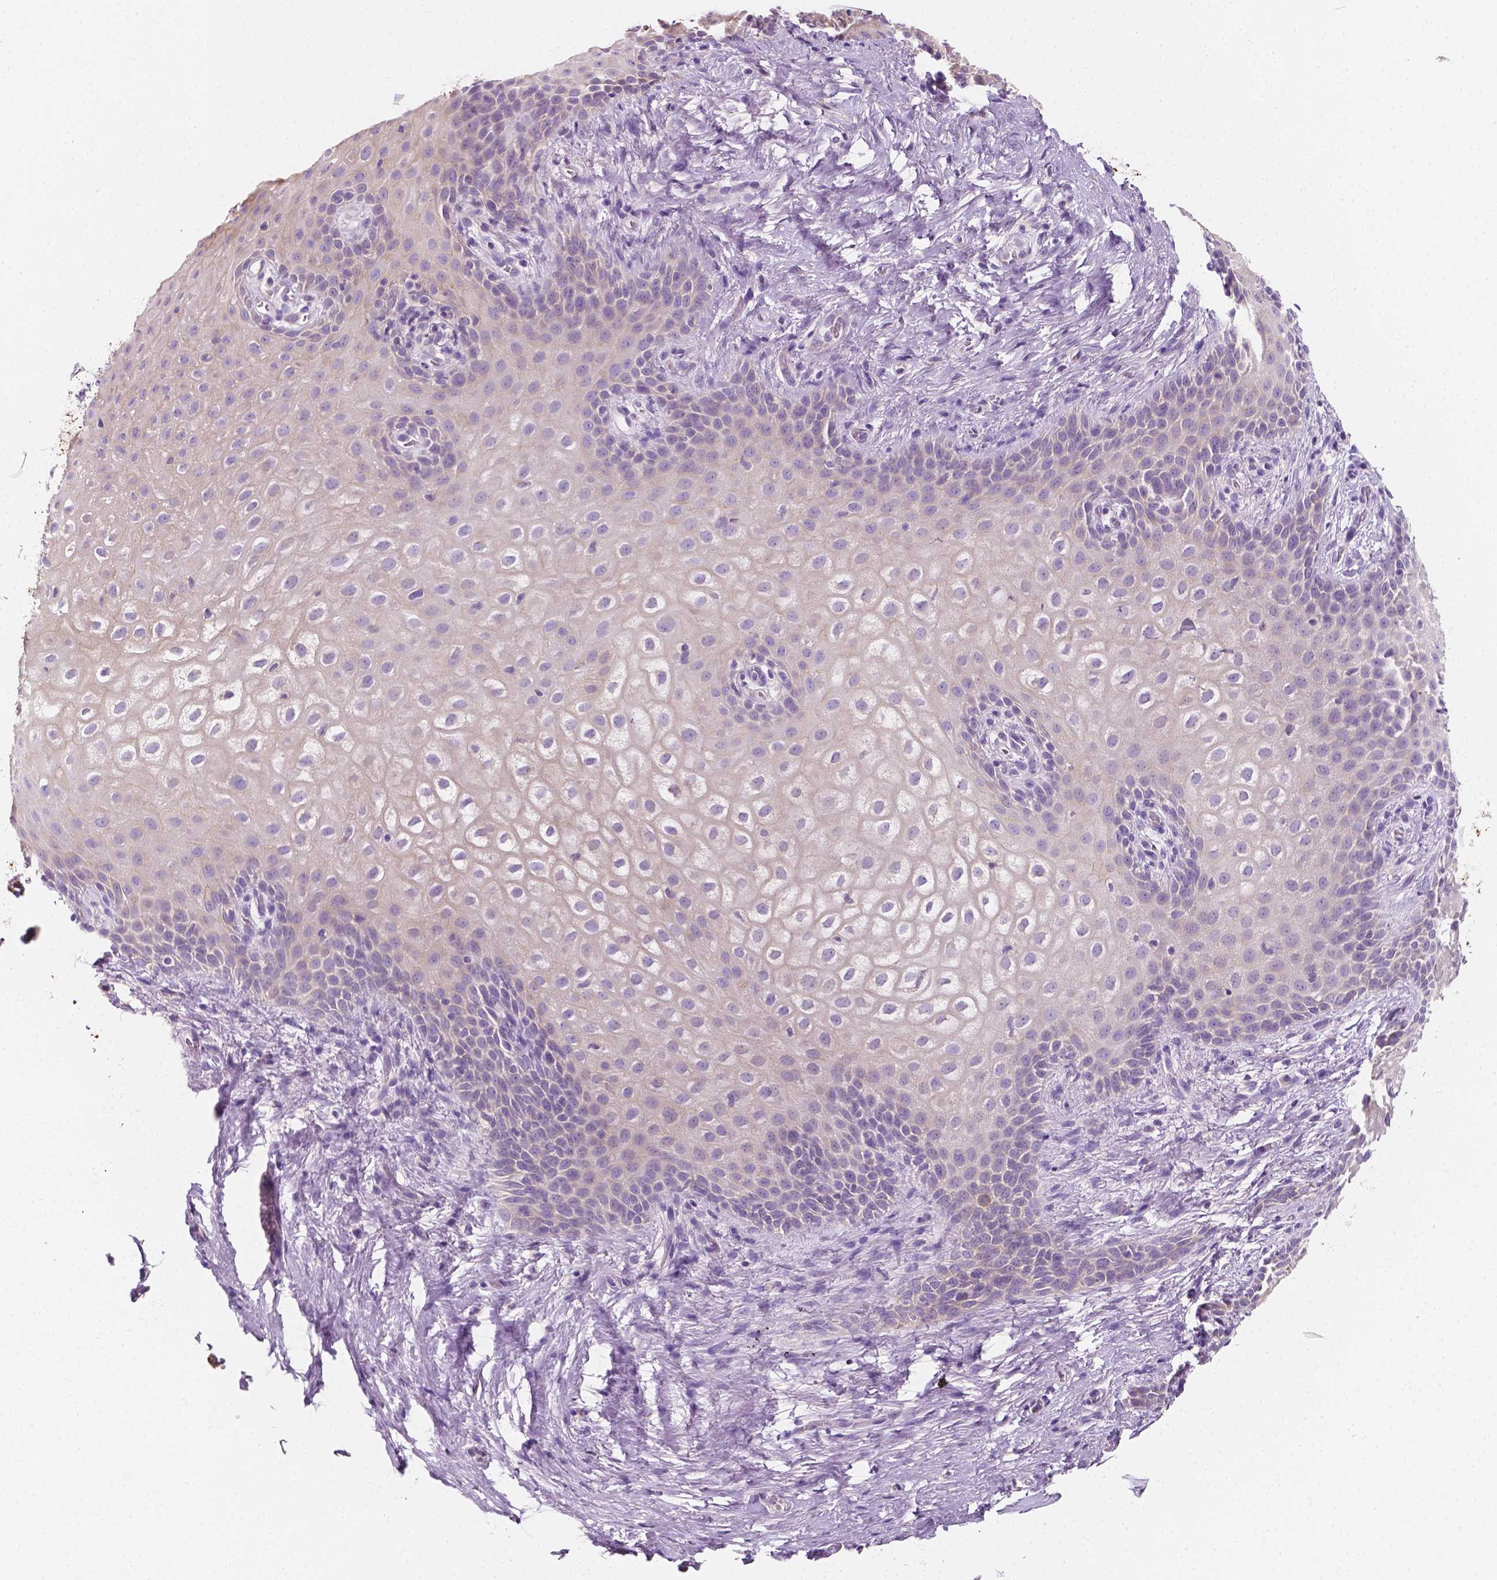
{"staining": {"intensity": "weak", "quantity": "<25%", "location": "cytoplasmic/membranous"}, "tissue": "skin", "cell_type": "Epidermal cells", "image_type": "normal", "snomed": [{"axis": "morphology", "description": "Normal tissue, NOS"}, {"axis": "topography", "description": "Anal"}], "caption": "High magnification brightfield microscopy of unremarkable skin stained with DAB (3,3'-diaminobenzidine) (brown) and counterstained with hematoxylin (blue): epidermal cells show no significant expression.", "gene": "SIRT2", "patient": {"sex": "female", "age": 46}}